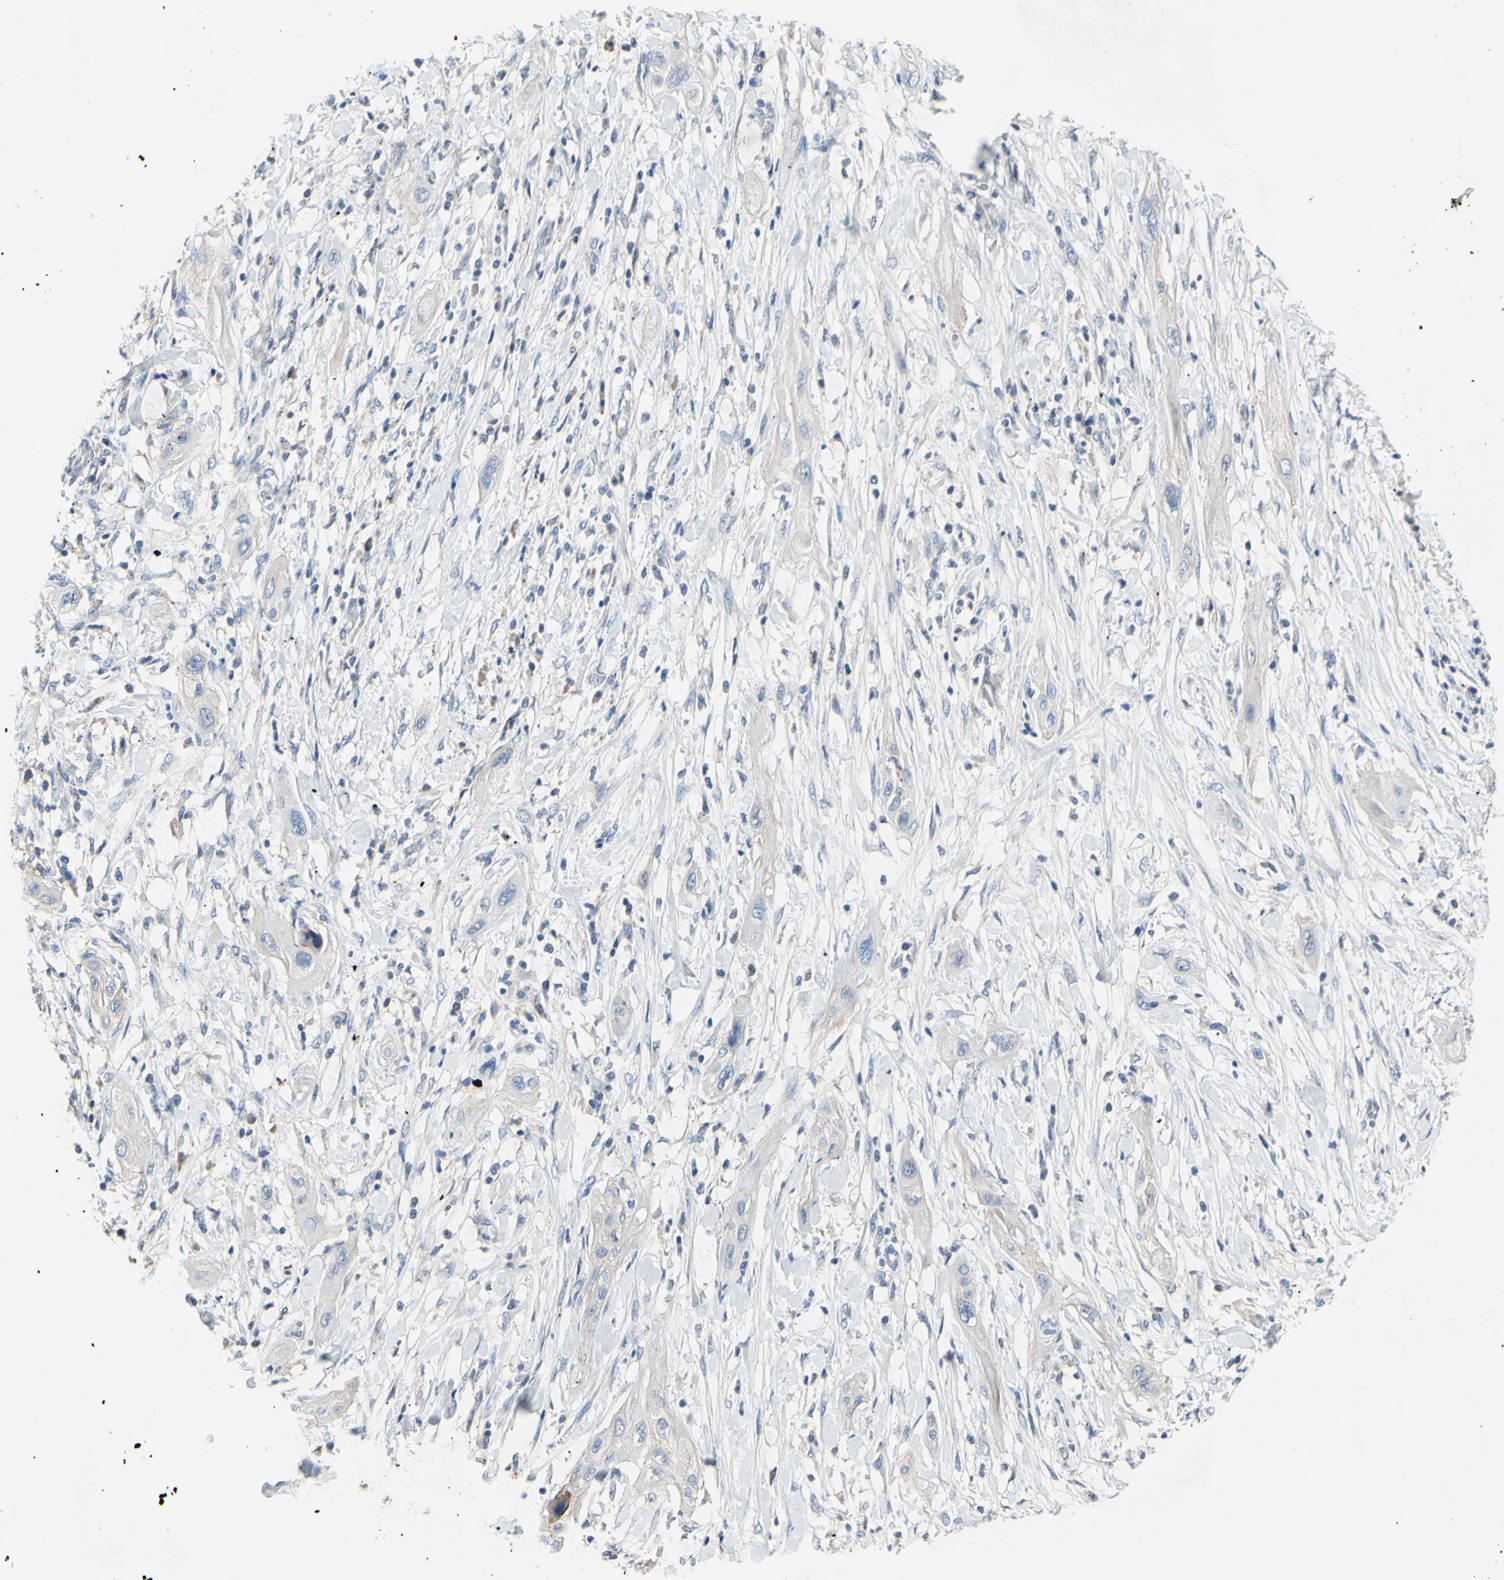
{"staining": {"intensity": "negative", "quantity": "none", "location": "none"}, "tissue": "lung cancer", "cell_type": "Tumor cells", "image_type": "cancer", "snomed": [{"axis": "morphology", "description": "Squamous cell carcinoma, NOS"}, {"axis": "topography", "description": "Lung"}], "caption": "Tumor cells are negative for brown protein staining in squamous cell carcinoma (lung). (DAB (3,3'-diaminobenzidine) IHC visualized using brightfield microscopy, high magnification).", "gene": "TMEM59L", "patient": {"sex": "female", "age": 47}}